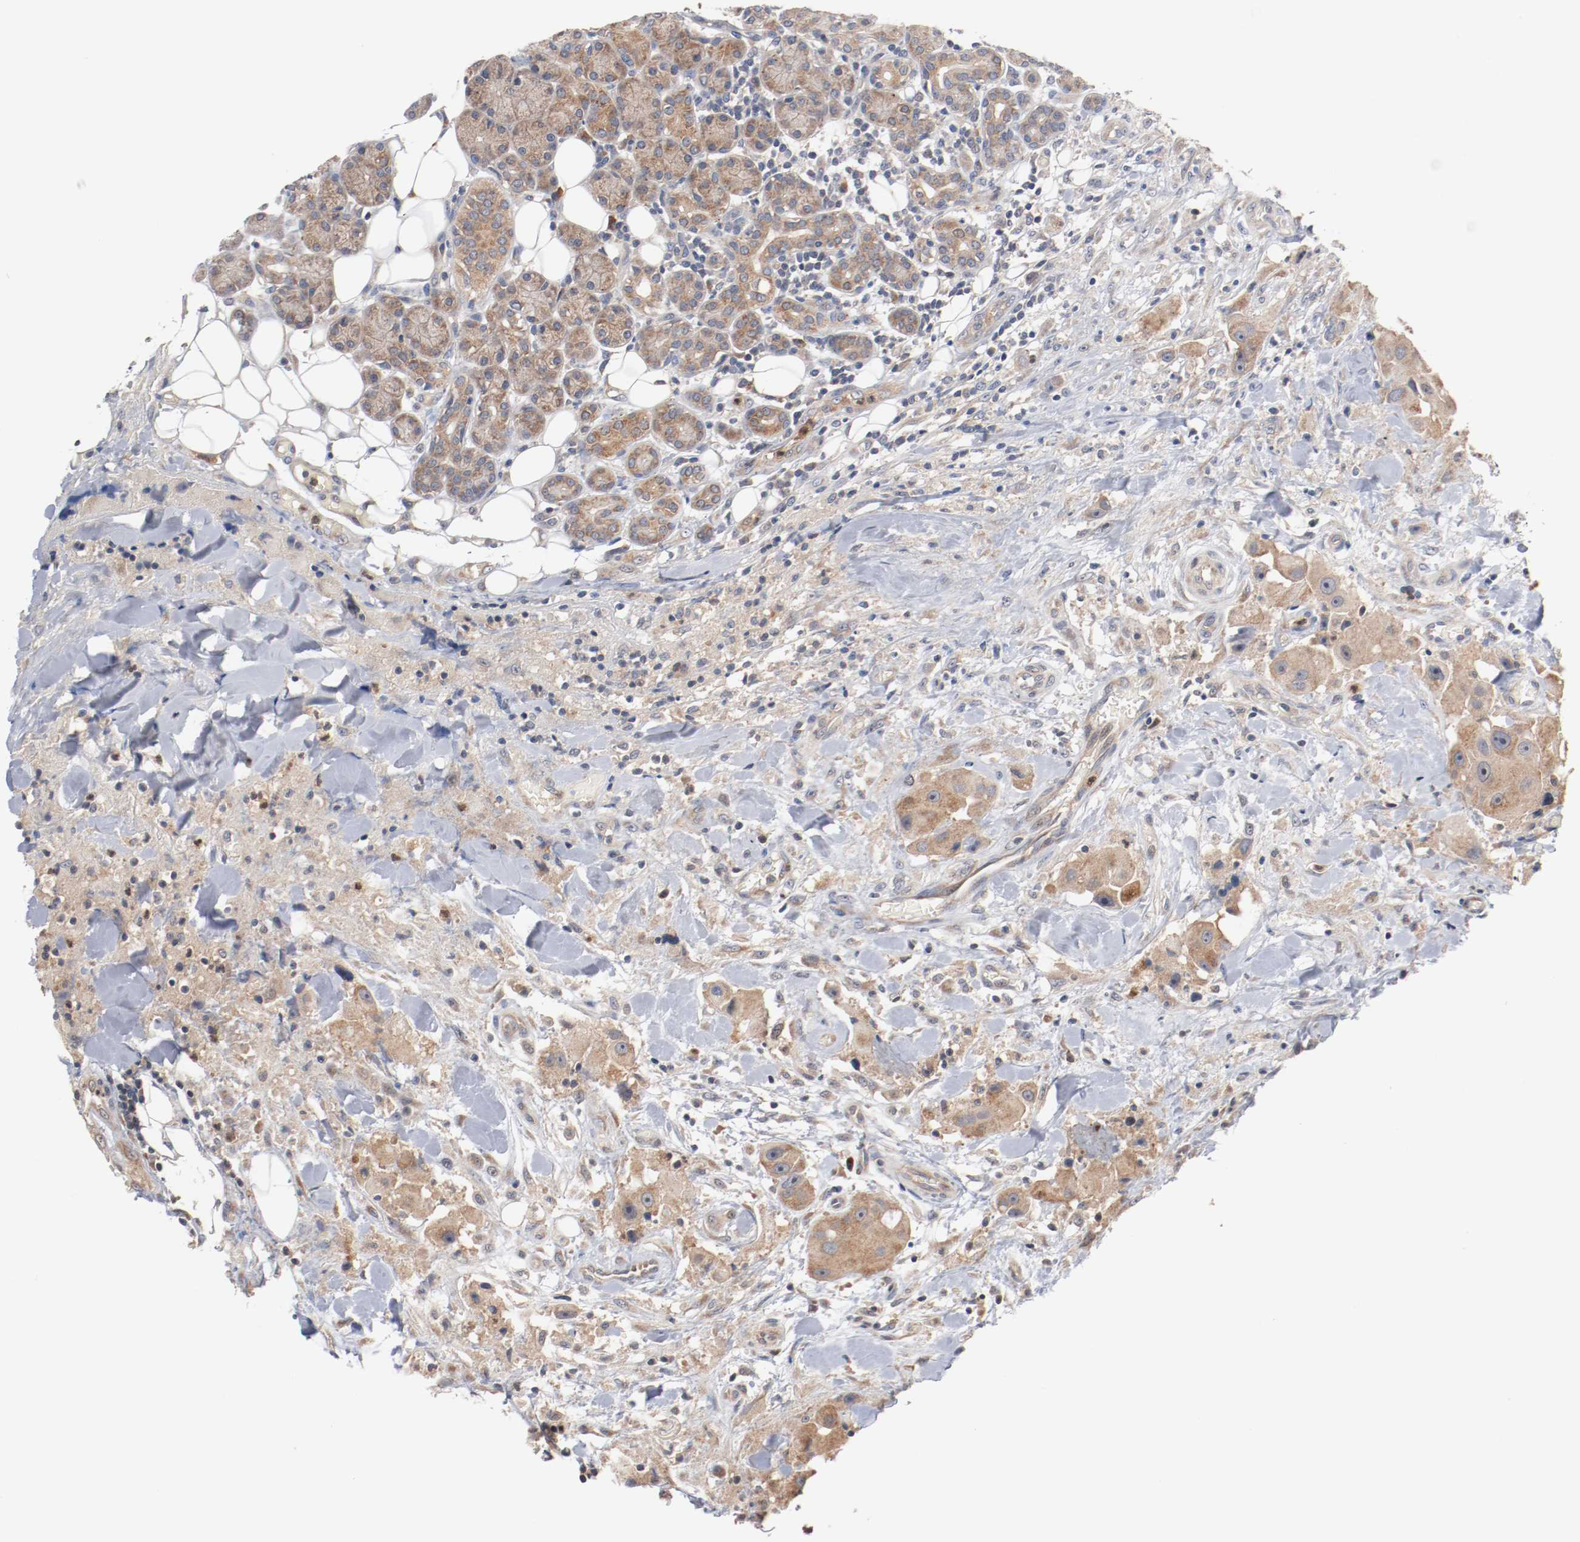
{"staining": {"intensity": "moderate", "quantity": ">75%", "location": "cytoplasmic/membranous"}, "tissue": "head and neck cancer", "cell_type": "Tumor cells", "image_type": "cancer", "snomed": [{"axis": "morphology", "description": "Normal tissue, NOS"}, {"axis": "morphology", "description": "Adenocarcinoma, NOS"}, {"axis": "topography", "description": "Salivary gland"}, {"axis": "topography", "description": "Head-Neck"}], "caption": "A brown stain labels moderate cytoplasmic/membranous staining of a protein in human head and neck cancer tumor cells.", "gene": "RNASE11", "patient": {"sex": "male", "age": 80}}